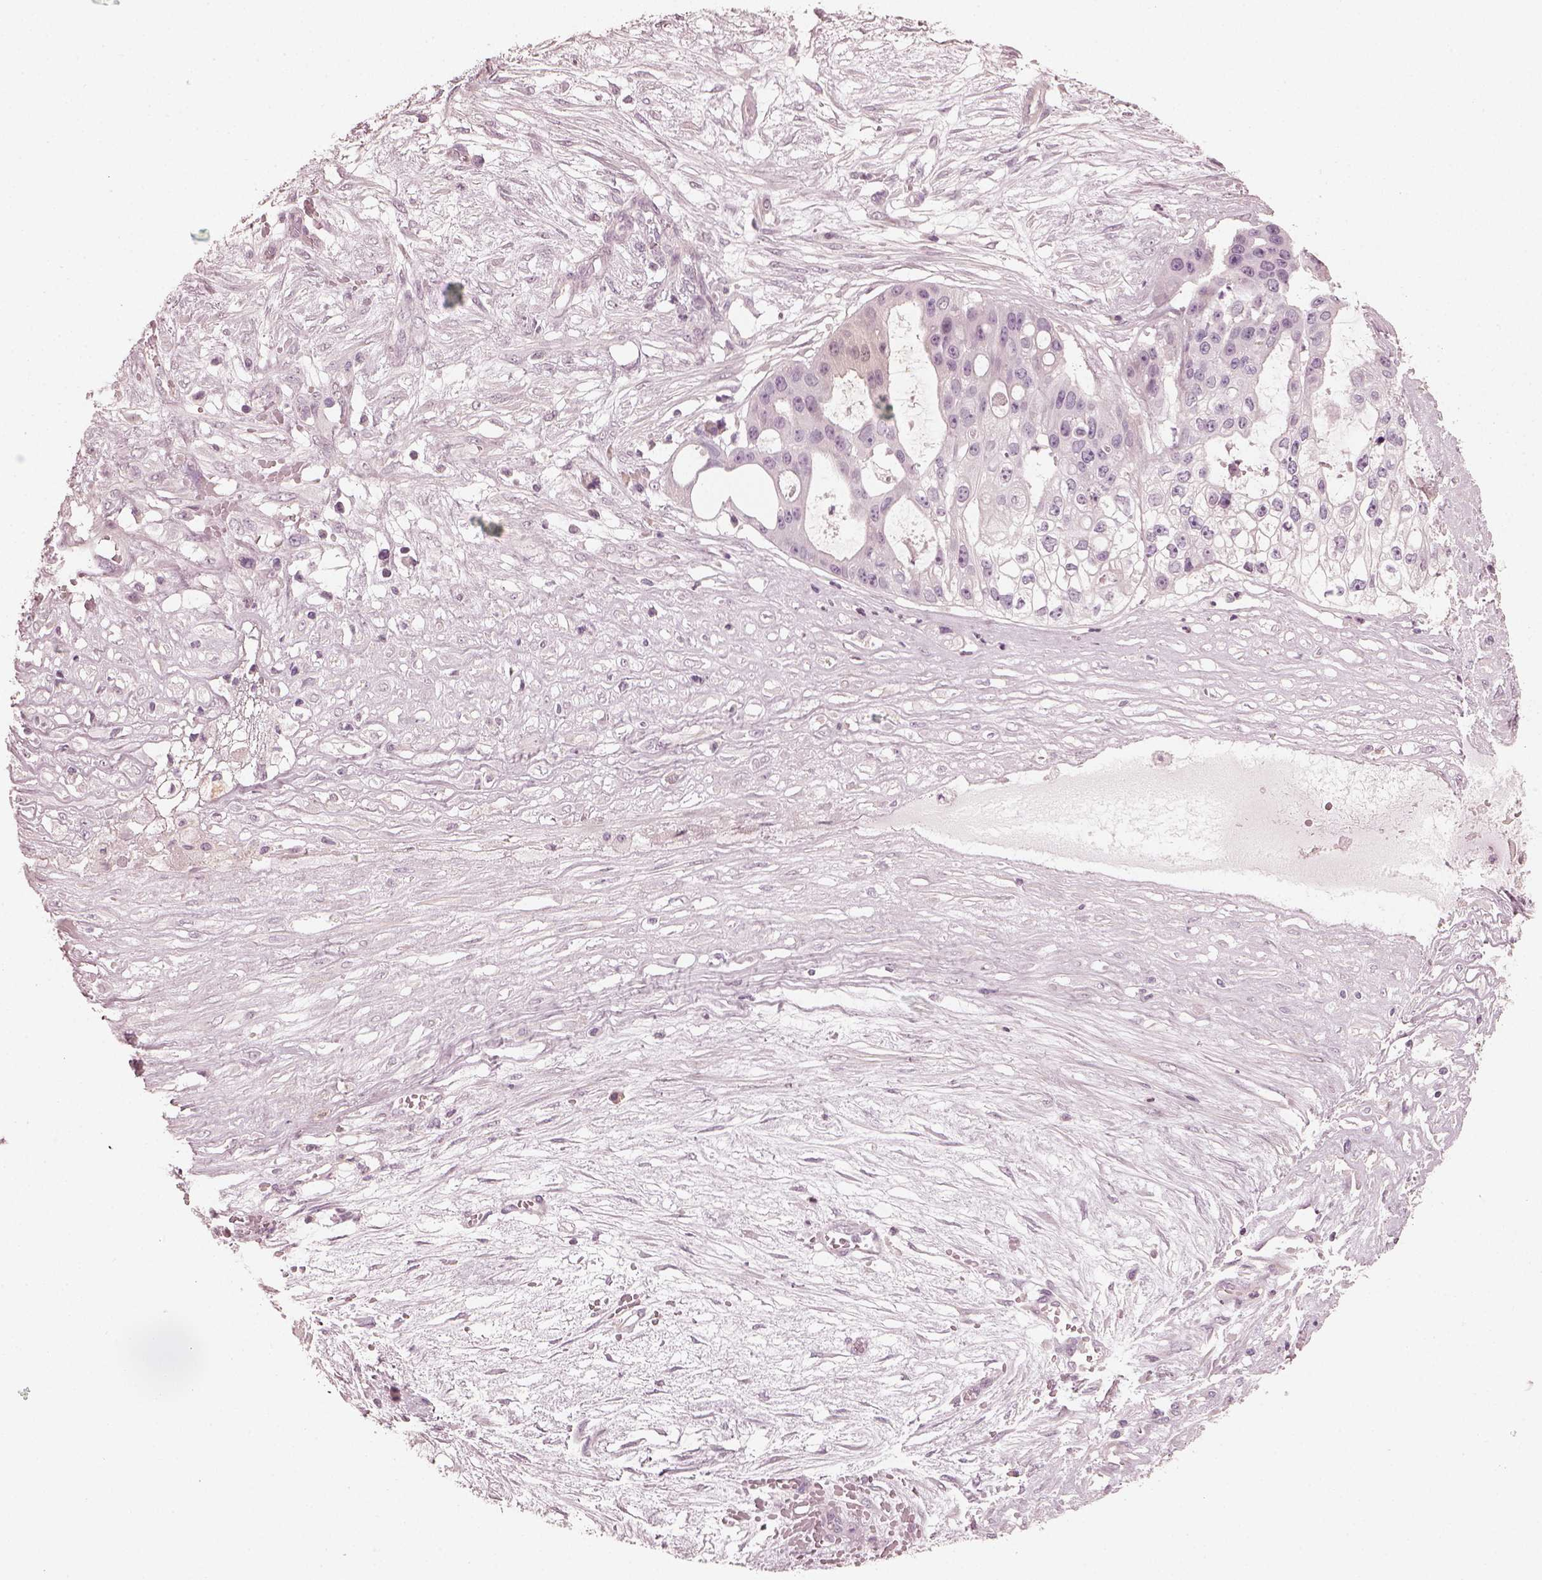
{"staining": {"intensity": "negative", "quantity": "none", "location": "none"}, "tissue": "ovarian cancer", "cell_type": "Tumor cells", "image_type": "cancer", "snomed": [{"axis": "morphology", "description": "Cystadenocarcinoma, serous, NOS"}, {"axis": "topography", "description": "Ovary"}], "caption": "The histopathology image displays no staining of tumor cells in ovarian cancer.", "gene": "OPTC", "patient": {"sex": "female", "age": 56}}